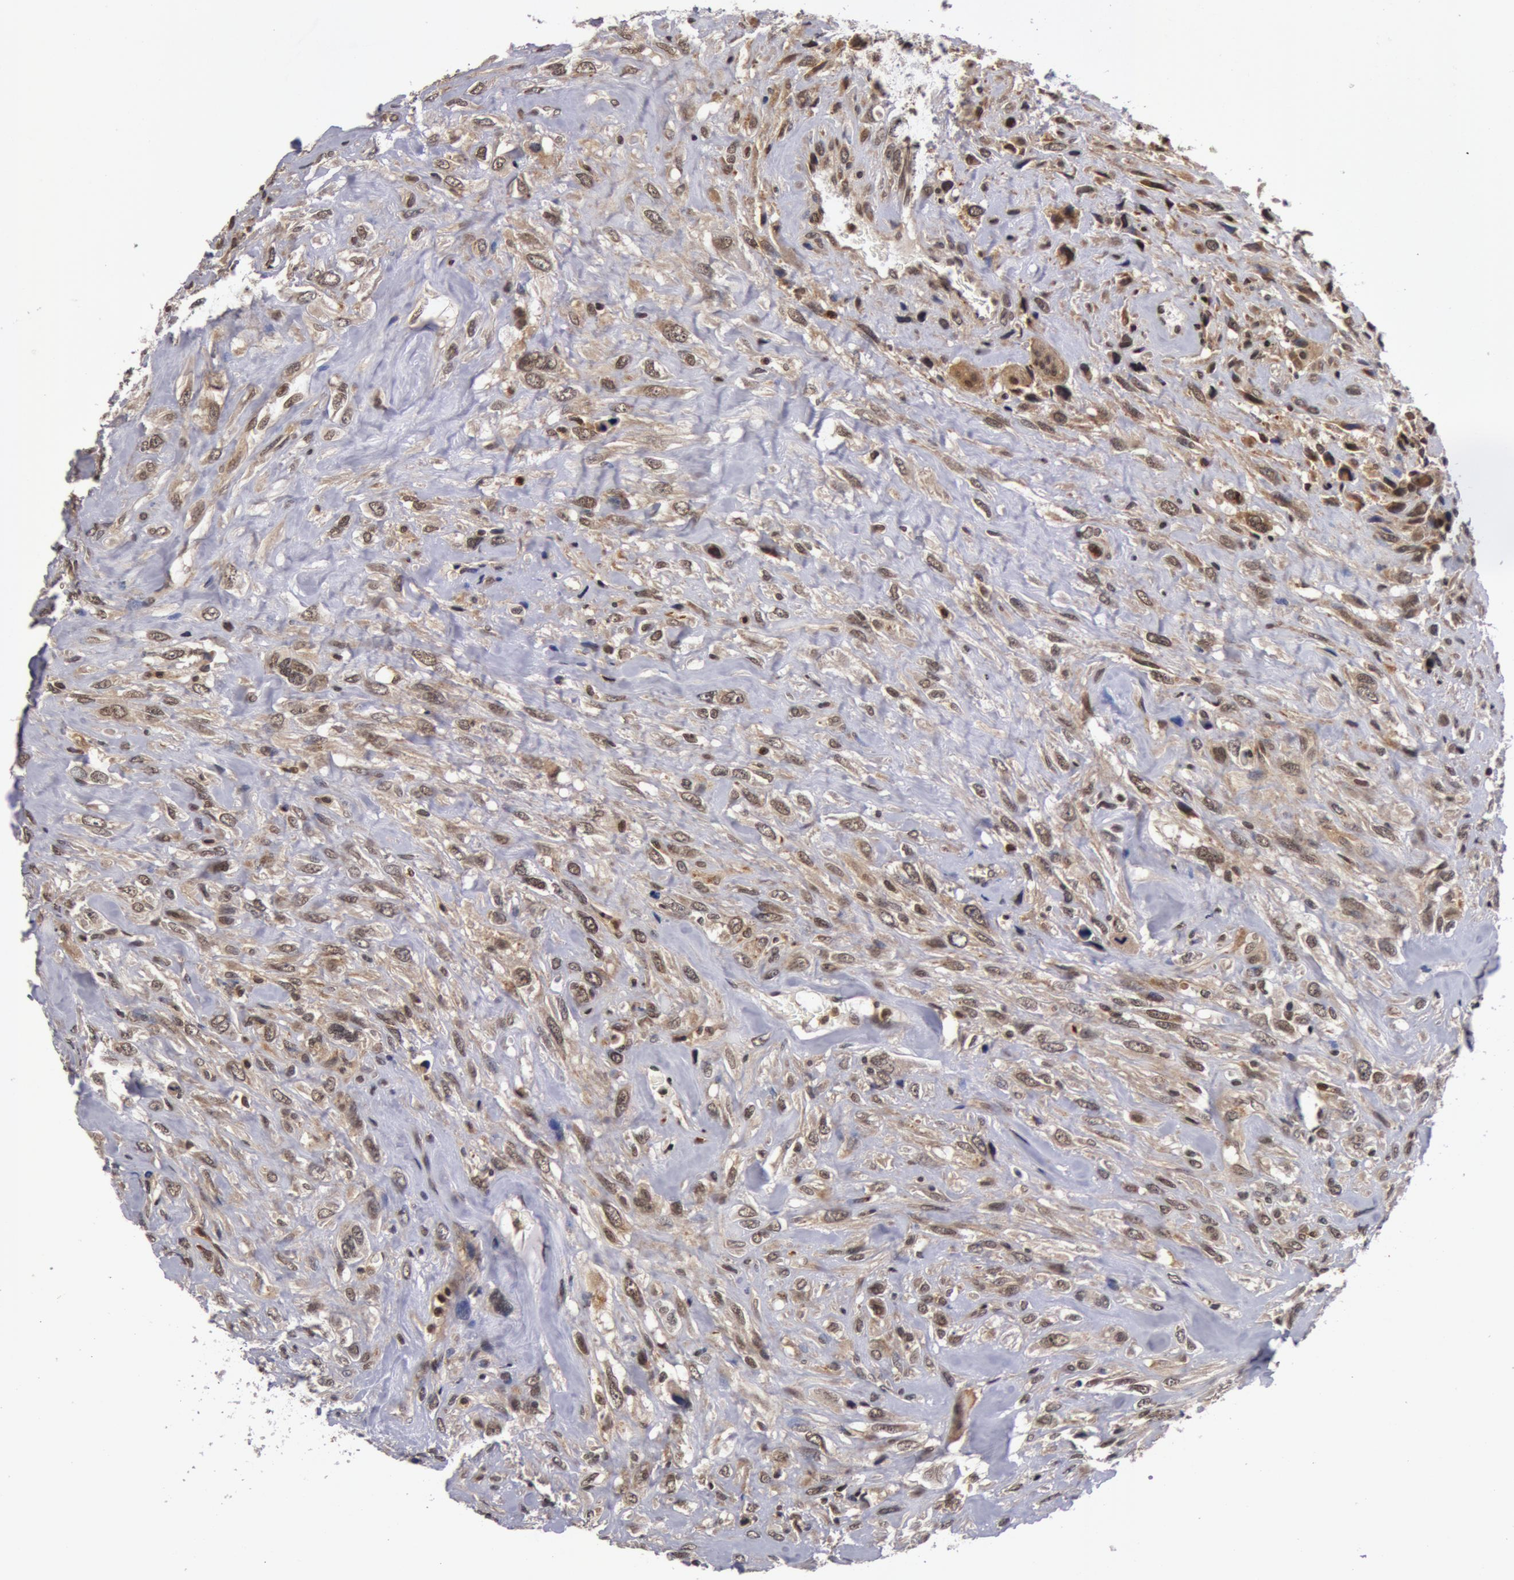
{"staining": {"intensity": "weak", "quantity": "25%-75%", "location": "nuclear"}, "tissue": "breast cancer", "cell_type": "Tumor cells", "image_type": "cancer", "snomed": [{"axis": "morphology", "description": "Neoplasm, malignant, NOS"}, {"axis": "topography", "description": "Breast"}], "caption": "Brown immunohistochemical staining in human breast cancer shows weak nuclear positivity in about 25%-75% of tumor cells. (DAB (3,3'-diaminobenzidine) IHC, brown staining for protein, blue staining for nuclei).", "gene": "ZNF350", "patient": {"sex": "female", "age": 50}}